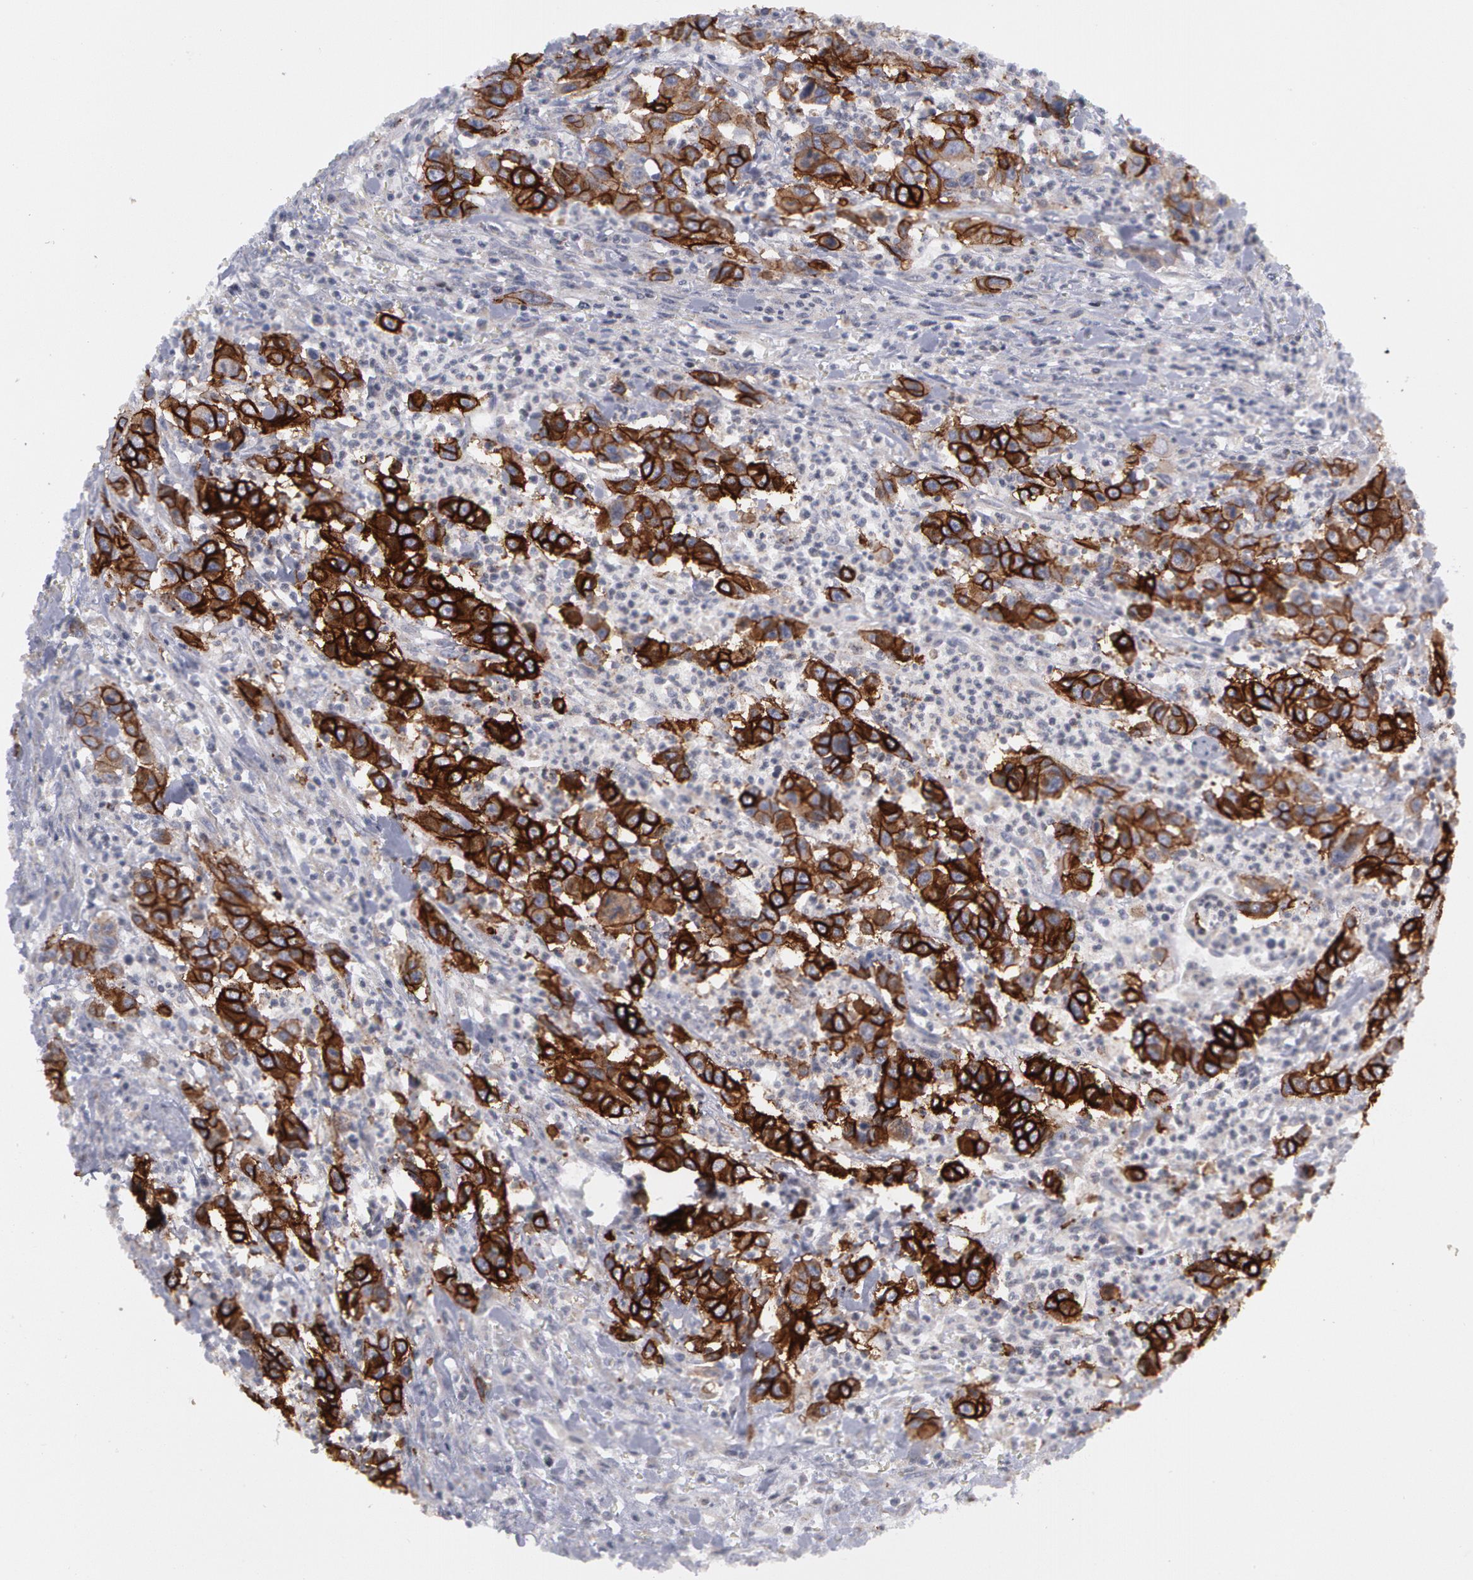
{"staining": {"intensity": "strong", "quantity": ">75%", "location": "cytoplasmic/membranous"}, "tissue": "urothelial cancer", "cell_type": "Tumor cells", "image_type": "cancer", "snomed": [{"axis": "morphology", "description": "Urothelial carcinoma, High grade"}, {"axis": "topography", "description": "Urinary bladder"}], "caption": "There is high levels of strong cytoplasmic/membranous positivity in tumor cells of urothelial cancer, as demonstrated by immunohistochemical staining (brown color).", "gene": "ERBB2", "patient": {"sex": "male", "age": 86}}